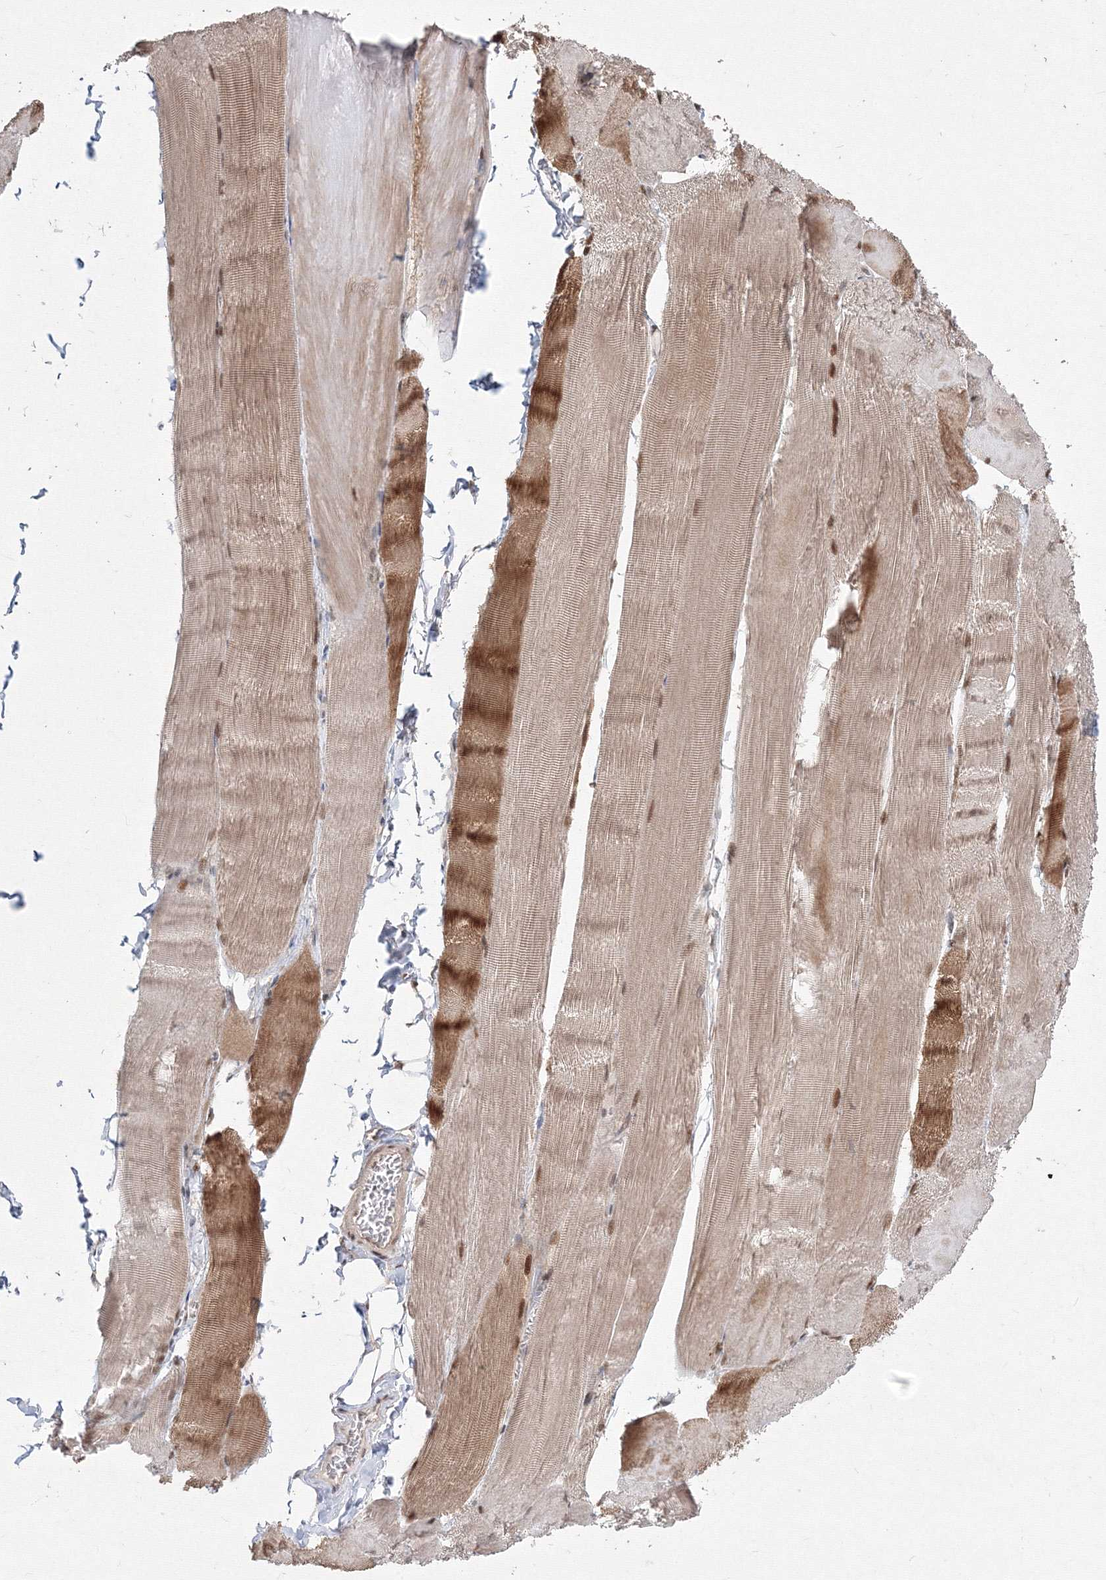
{"staining": {"intensity": "strong", "quantity": "25%-75%", "location": "cytoplasmic/membranous,nuclear"}, "tissue": "skeletal muscle", "cell_type": "Myocytes", "image_type": "normal", "snomed": [{"axis": "morphology", "description": "Normal tissue, NOS"}, {"axis": "morphology", "description": "Basal cell carcinoma"}, {"axis": "topography", "description": "Skeletal muscle"}], "caption": "Protein analysis of unremarkable skeletal muscle shows strong cytoplasmic/membranous,nuclear positivity in approximately 25%-75% of myocytes.", "gene": "COPS4", "patient": {"sex": "female", "age": 64}}